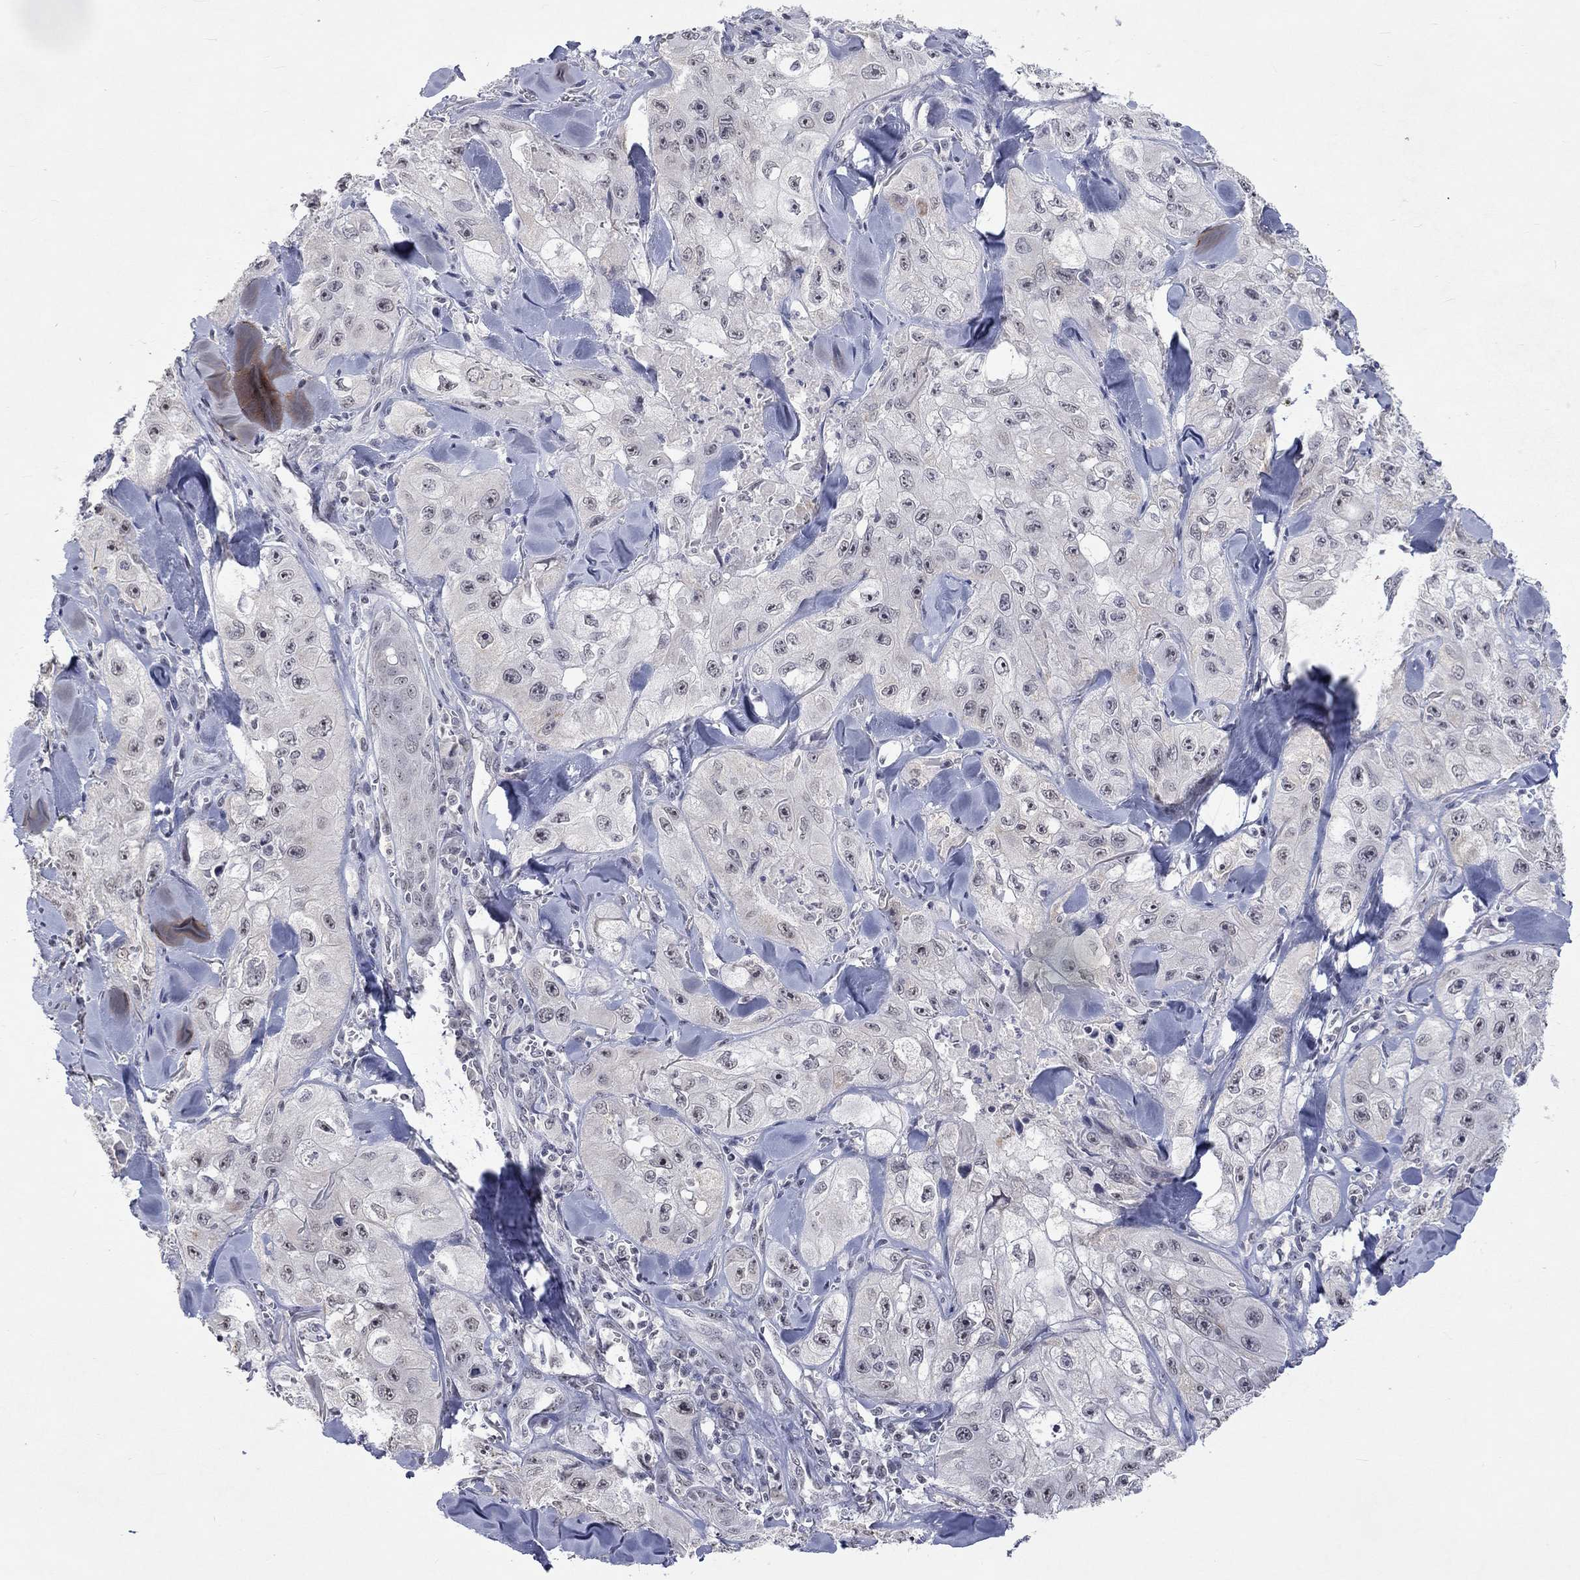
{"staining": {"intensity": "negative", "quantity": "none", "location": "none"}, "tissue": "skin cancer", "cell_type": "Tumor cells", "image_type": "cancer", "snomed": [{"axis": "morphology", "description": "Squamous cell carcinoma, NOS"}, {"axis": "topography", "description": "Skin"}, {"axis": "topography", "description": "Subcutis"}], "caption": "Skin cancer (squamous cell carcinoma) was stained to show a protein in brown. There is no significant expression in tumor cells.", "gene": "TMEM143", "patient": {"sex": "male", "age": 73}}